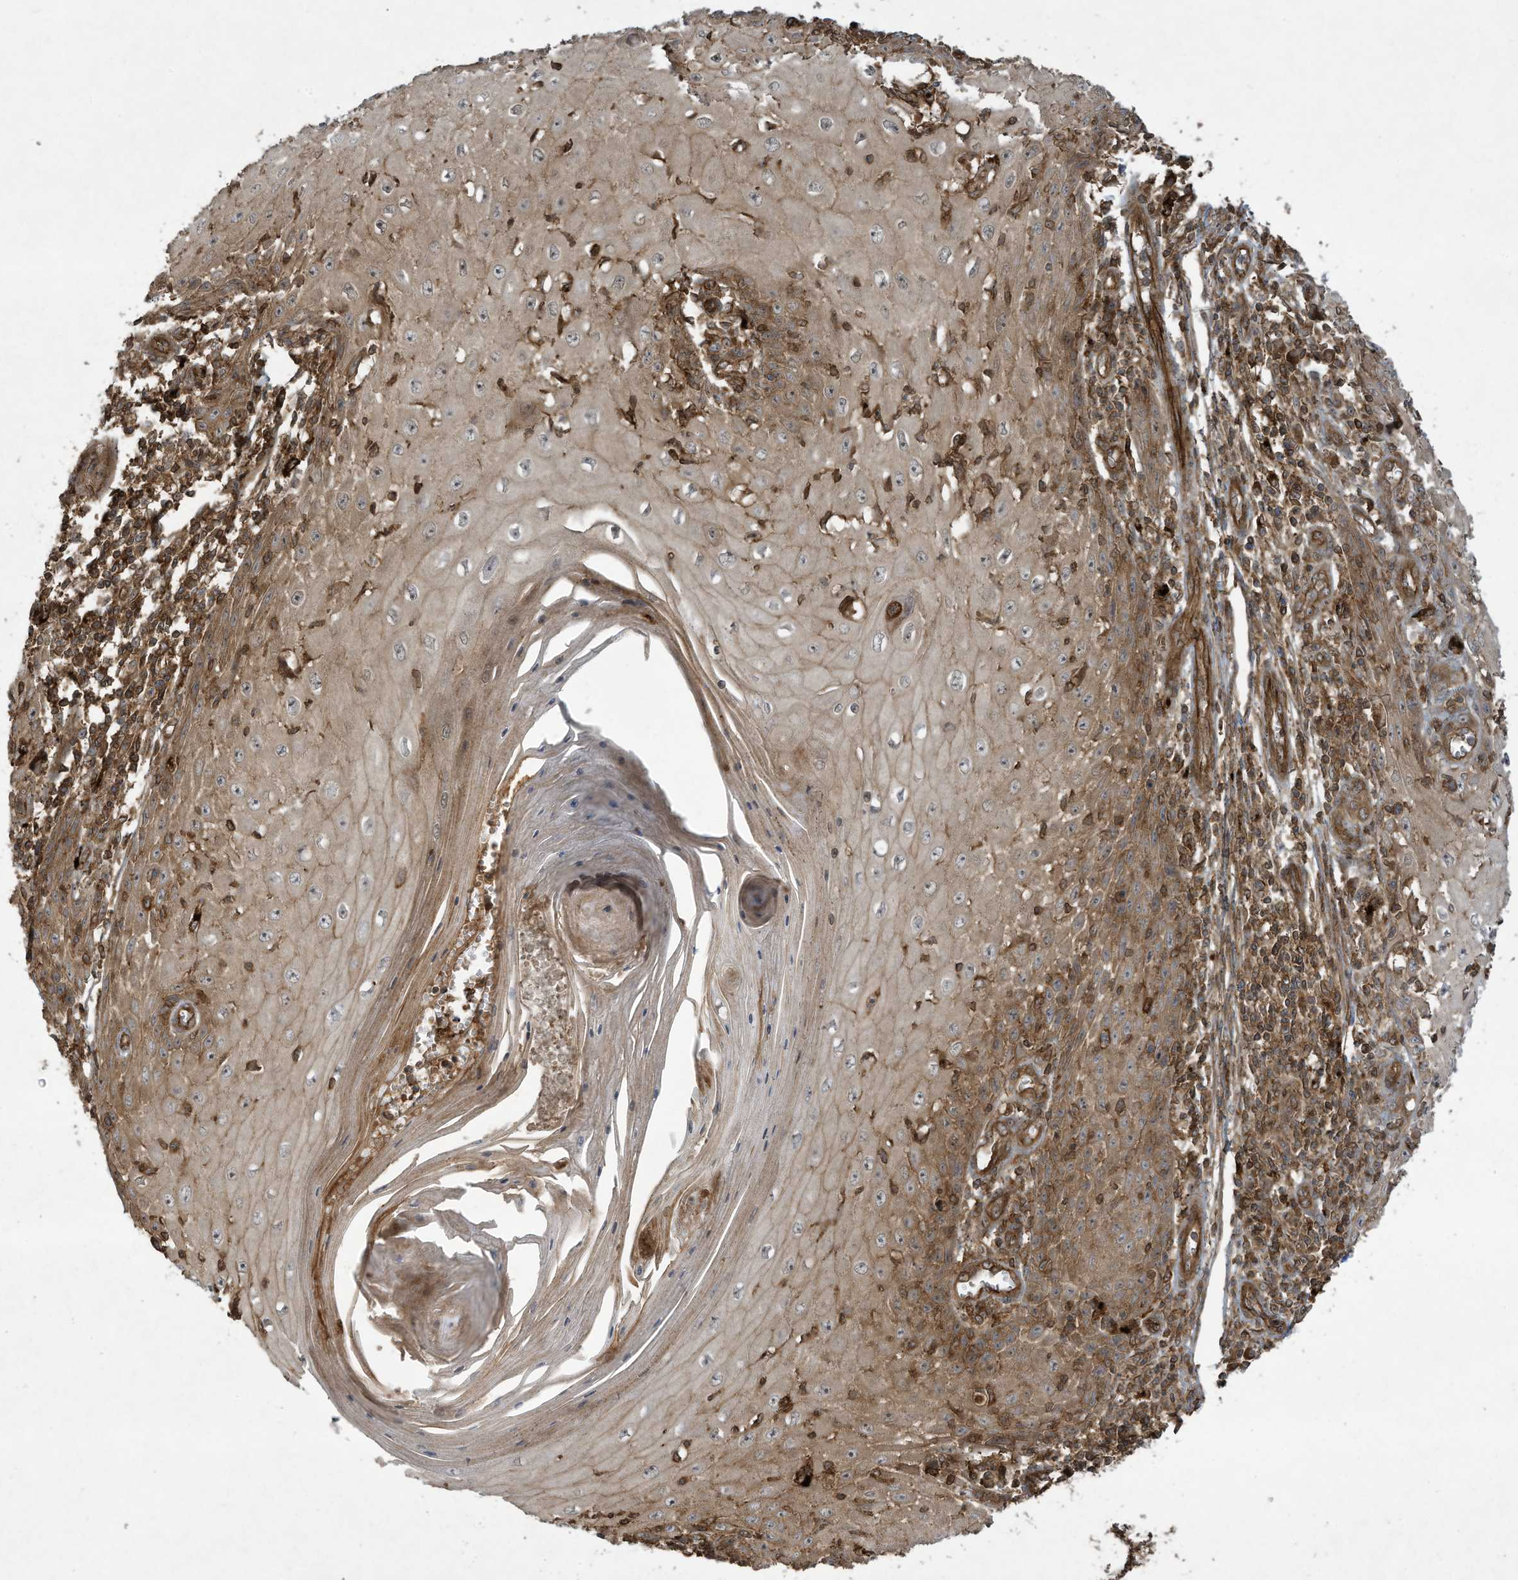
{"staining": {"intensity": "moderate", "quantity": ">75%", "location": "cytoplasmic/membranous"}, "tissue": "skin cancer", "cell_type": "Tumor cells", "image_type": "cancer", "snomed": [{"axis": "morphology", "description": "Squamous cell carcinoma, NOS"}, {"axis": "topography", "description": "Skin"}], "caption": "Immunohistochemical staining of human skin cancer (squamous cell carcinoma) displays medium levels of moderate cytoplasmic/membranous protein staining in about >75% of tumor cells.", "gene": "DDIT4", "patient": {"sex": "female", "age": 73}}